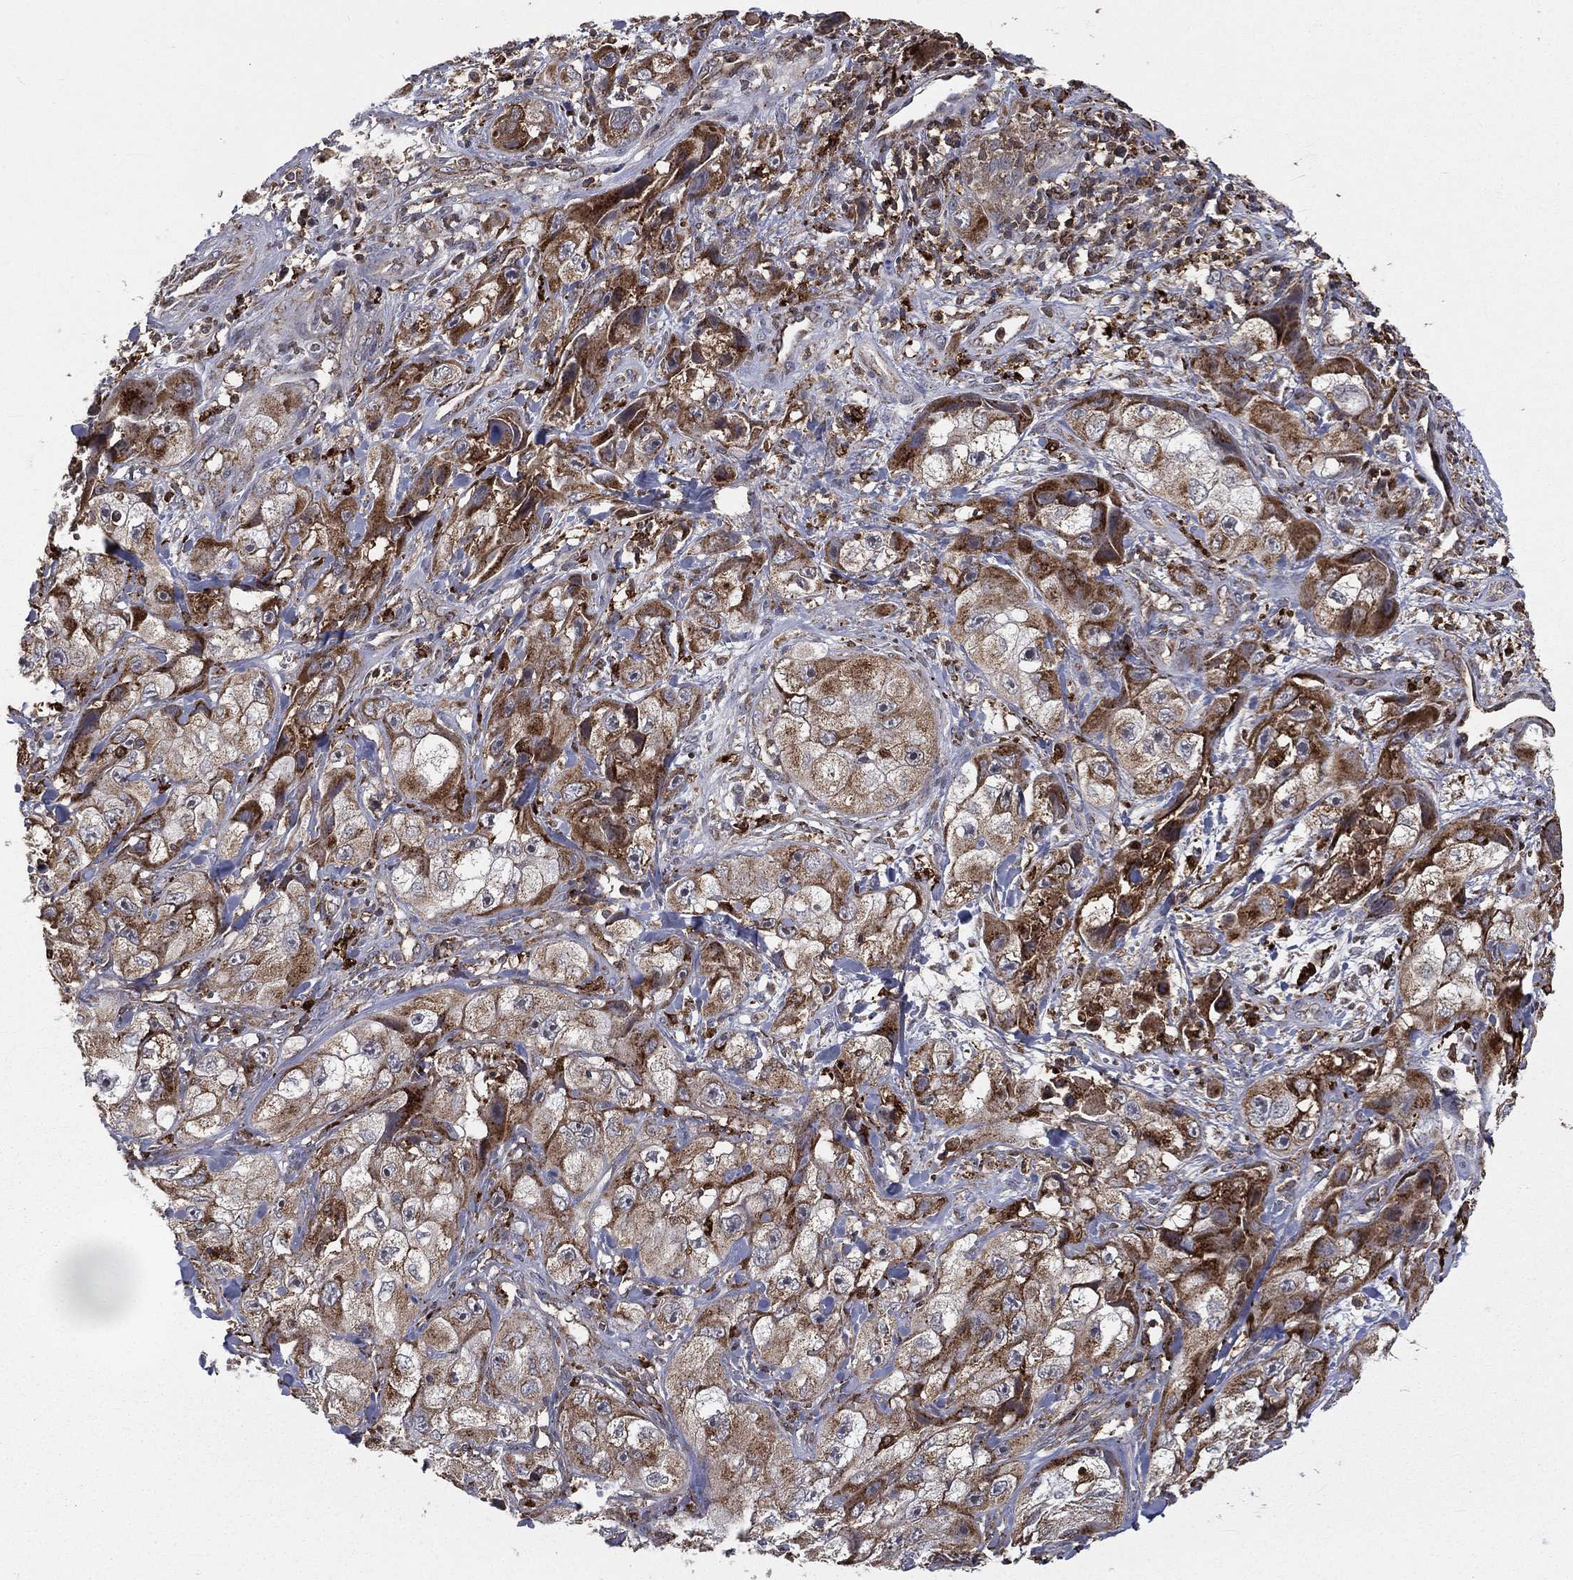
{"staining": {"intensity": "strong", "quantity": "25%-75%", "location": "cytoplasmic/membranous"}, "tissue": "skin cancer", "cell_type": "Tumor cells", "image_type": "cancer", "snomed": [{"axis": "morphology", "description": "Squamous cell carcinoma, NOS"}, {"axis": "topography", "description": "Skin"}, {"axis": "topography", "description": "Subcutis"}], "caption": "A brown stain labels strong cytoplasmic/membranous staining of a protein in human skin cancer (squamous cell carcinoma) tumor cells.", "gene": "RIN3", "patient": {"sex": "male", "age": 73}}